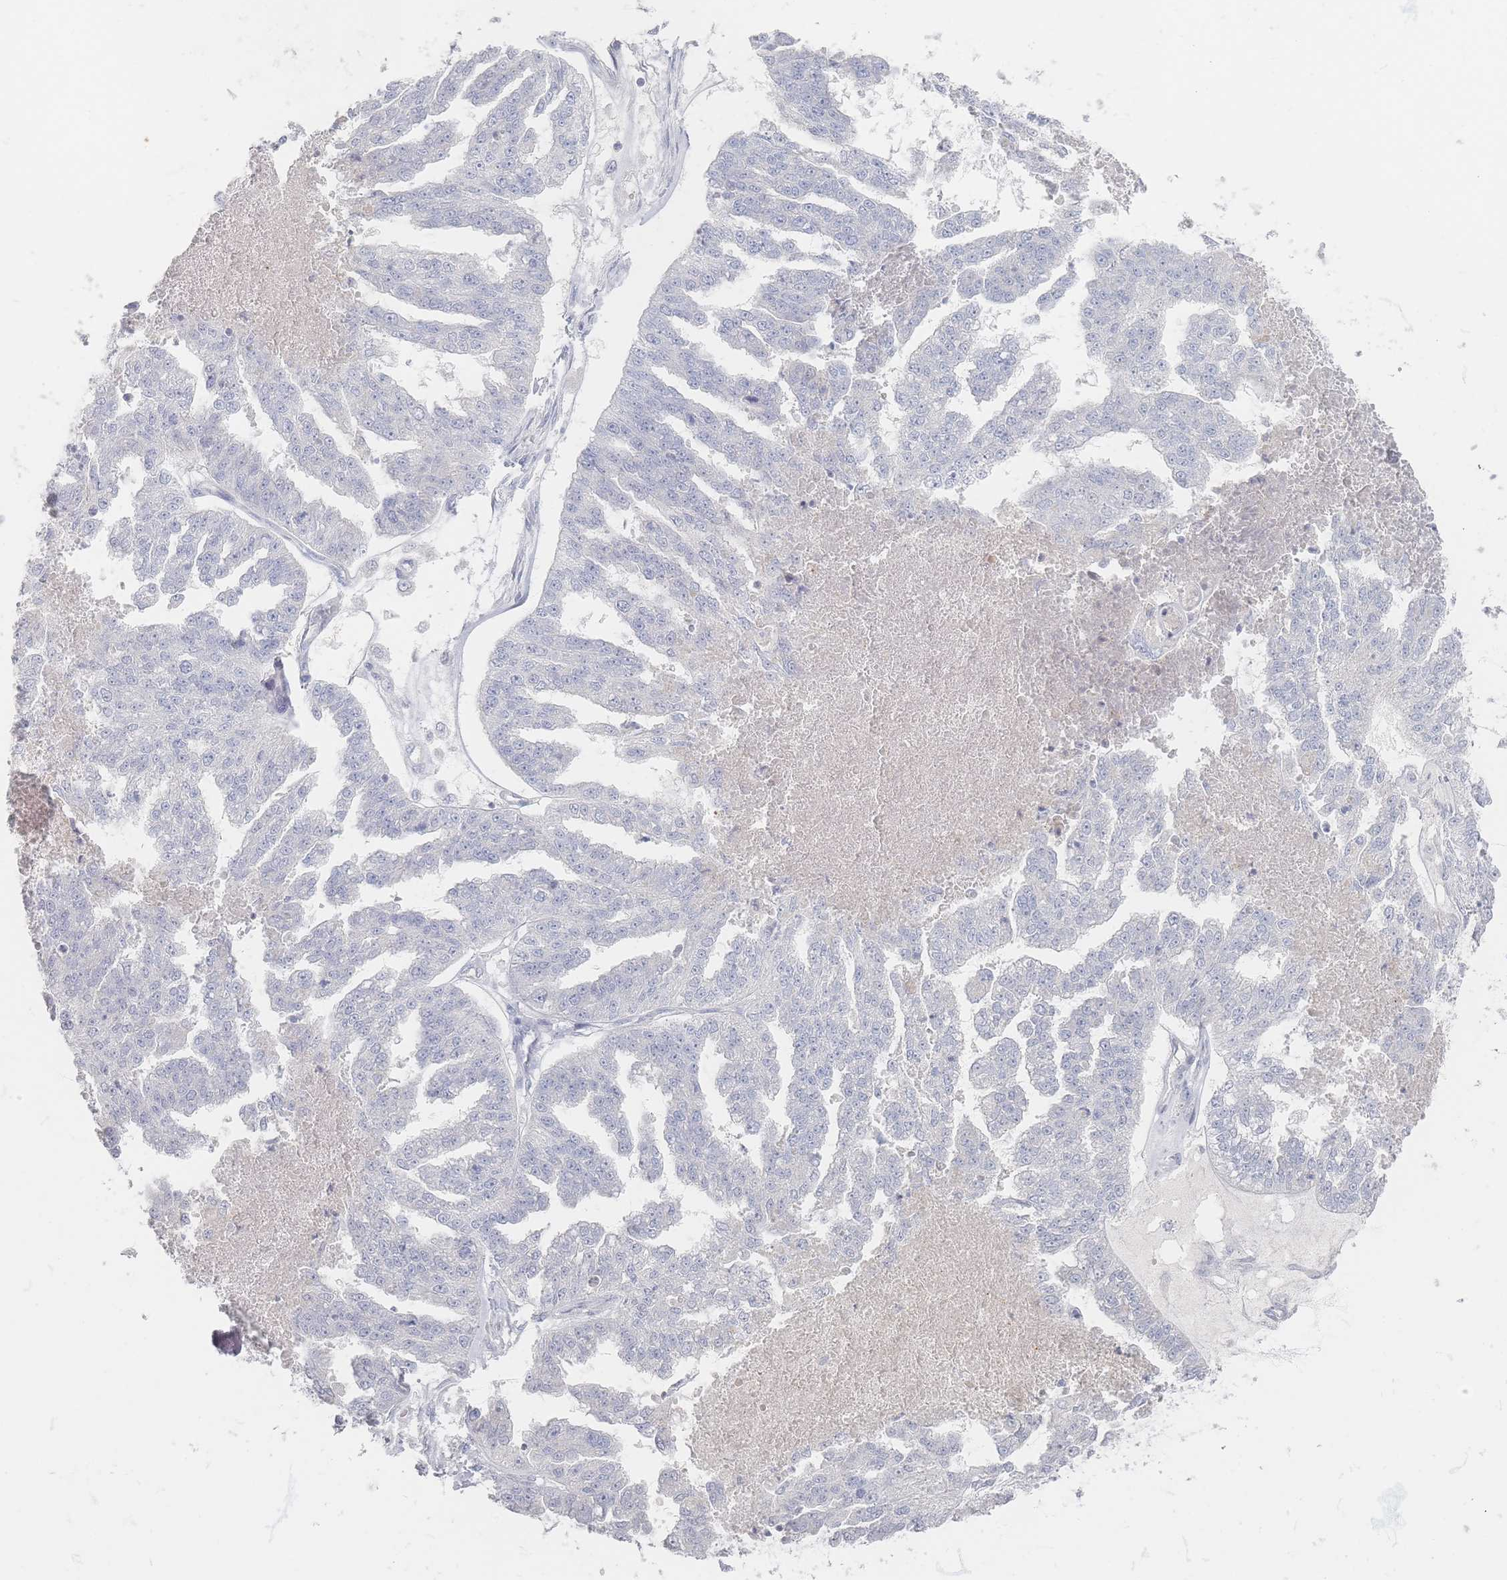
{"staining": {"intensity": "negative", "quantity": "none", "location": "none"}, "tissue": "ovarian cancer", "cell_type": "Tumor cells", "image_type": "cancer", "snomed": [{"axis": "morphology", "description": "Cystadenocarcinoma, serous, NOS"}, {"axis": "topography", "description": "Ovary"}], "caption": "DAB (3,3'-diaminobenzidine) immunohistochemical staining of ovarian serous cystadenocarcinoma displays no significant staining in tumor cells.", "gene": "CD37", "patient": {"sex": "female", "age": 58}}